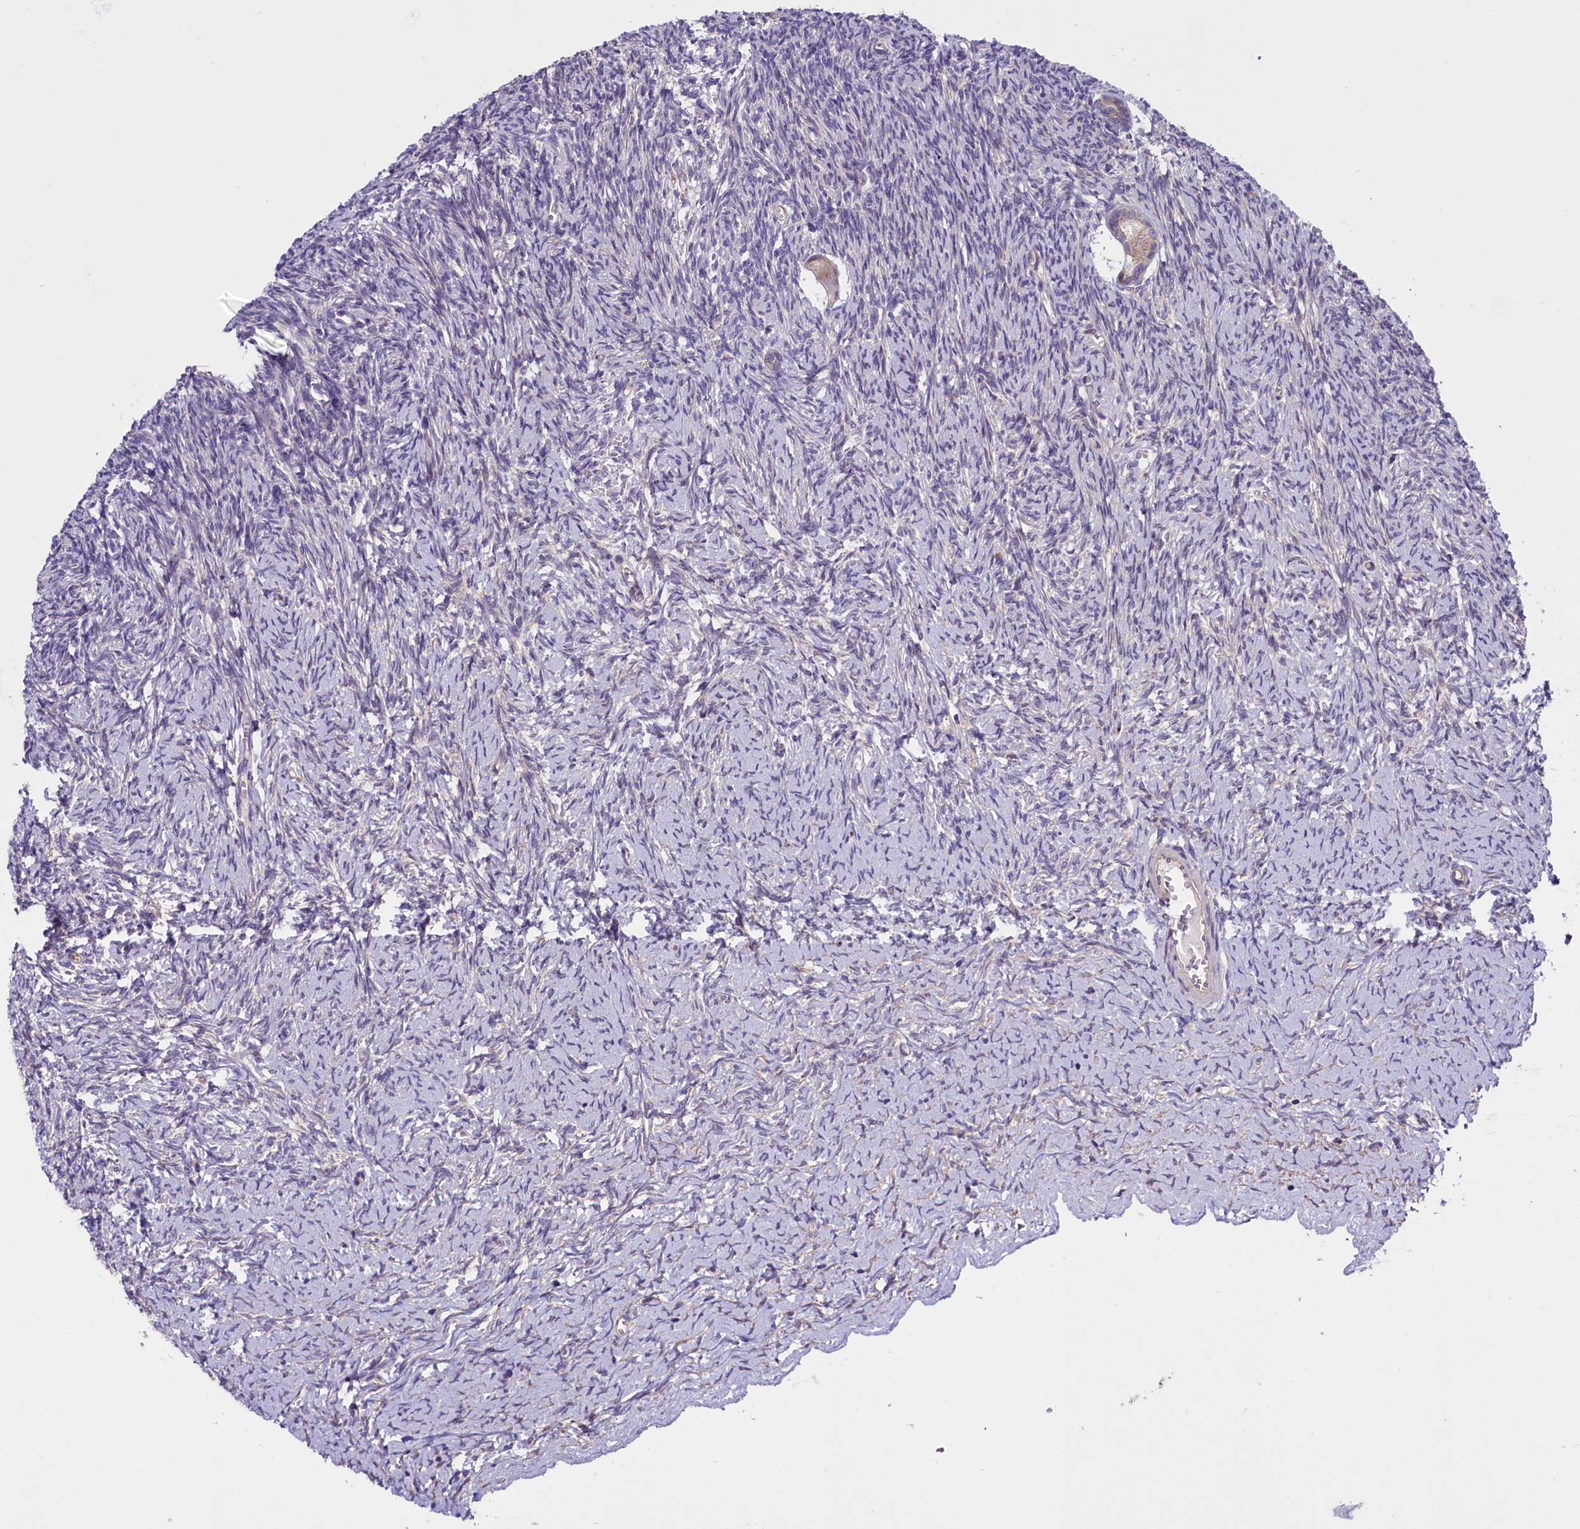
{"staining": {"intensity": "weak", "quantity": "25%-75%", "location": "cytoplasmic/membranous"}, "tissue": "ovary", "cell_type": "Follicle cells", "image_type": "normal", "snomed": [{"axis": "morphology", "description": "Normal tissue, NOS"}, {"axis": "topography", "description": "Ovary"}], "caption": "The micrograph shows a brown stain indicating the presence of a protein in the cytoplasmic/membranous of follicle cells in ovary. (Brightfield microscopy of DAB IHC at high magnification).", "gene": "GPR108", "patient": {"sex": "female", "age": 39}}